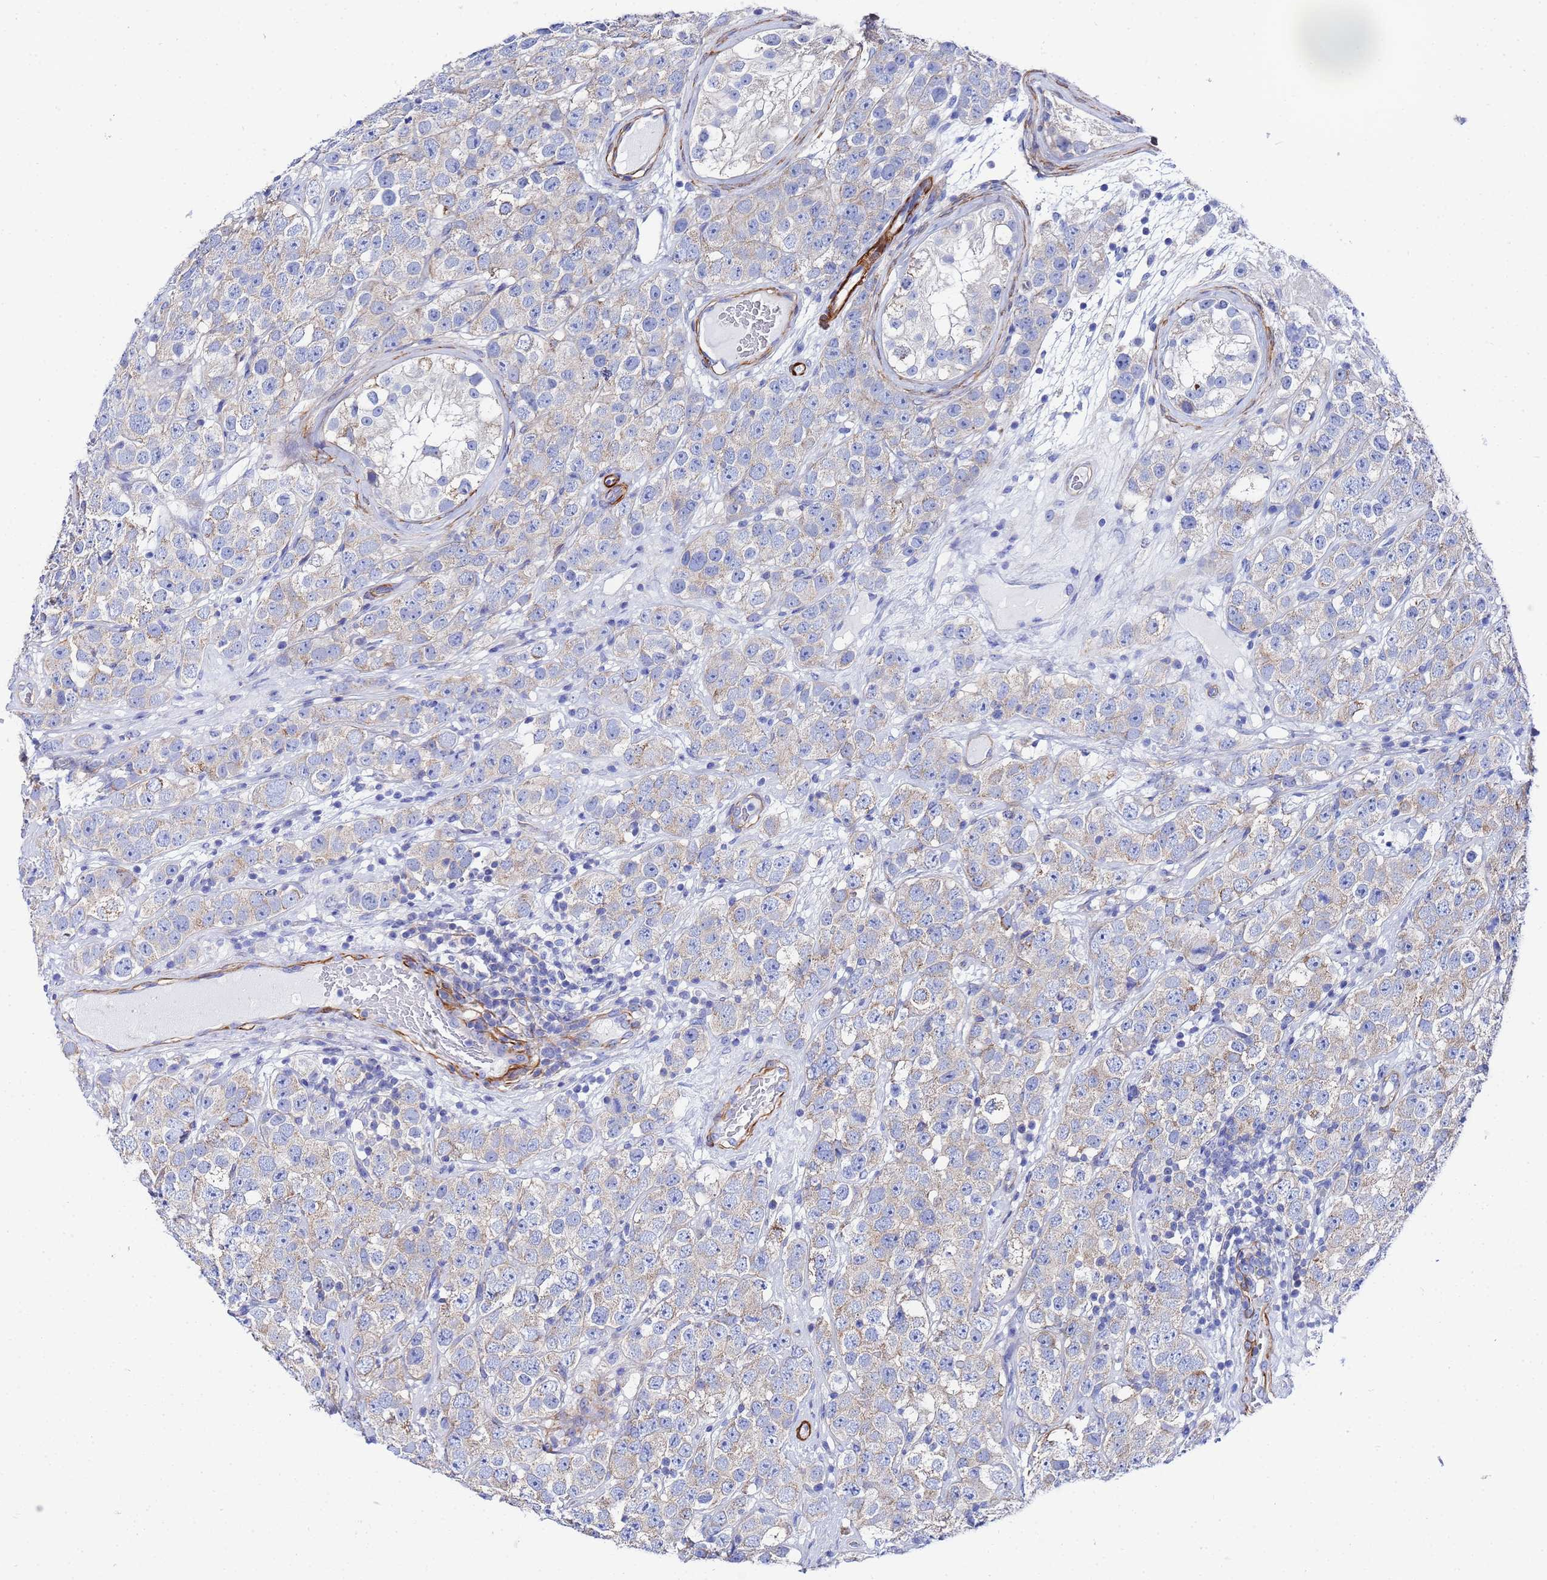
{"staining": {"intensity": "negative", "quantity": "none", "location": "none"}, "tissue": "testis cancer", "cell_type": "Tumor cells", "image_type": "cancer", "snomed": [{"axis": "morphology", "description": "Seminoma, NOS"}, {"axis": "topography", "description": "Testis"}], "caption": "This is an immunohistochemistry histopathology image of human testis seminoma. There is no staining in tumor cells.", "gene": "RAB39B", "patient": {"sex": "male", "age": 28}}